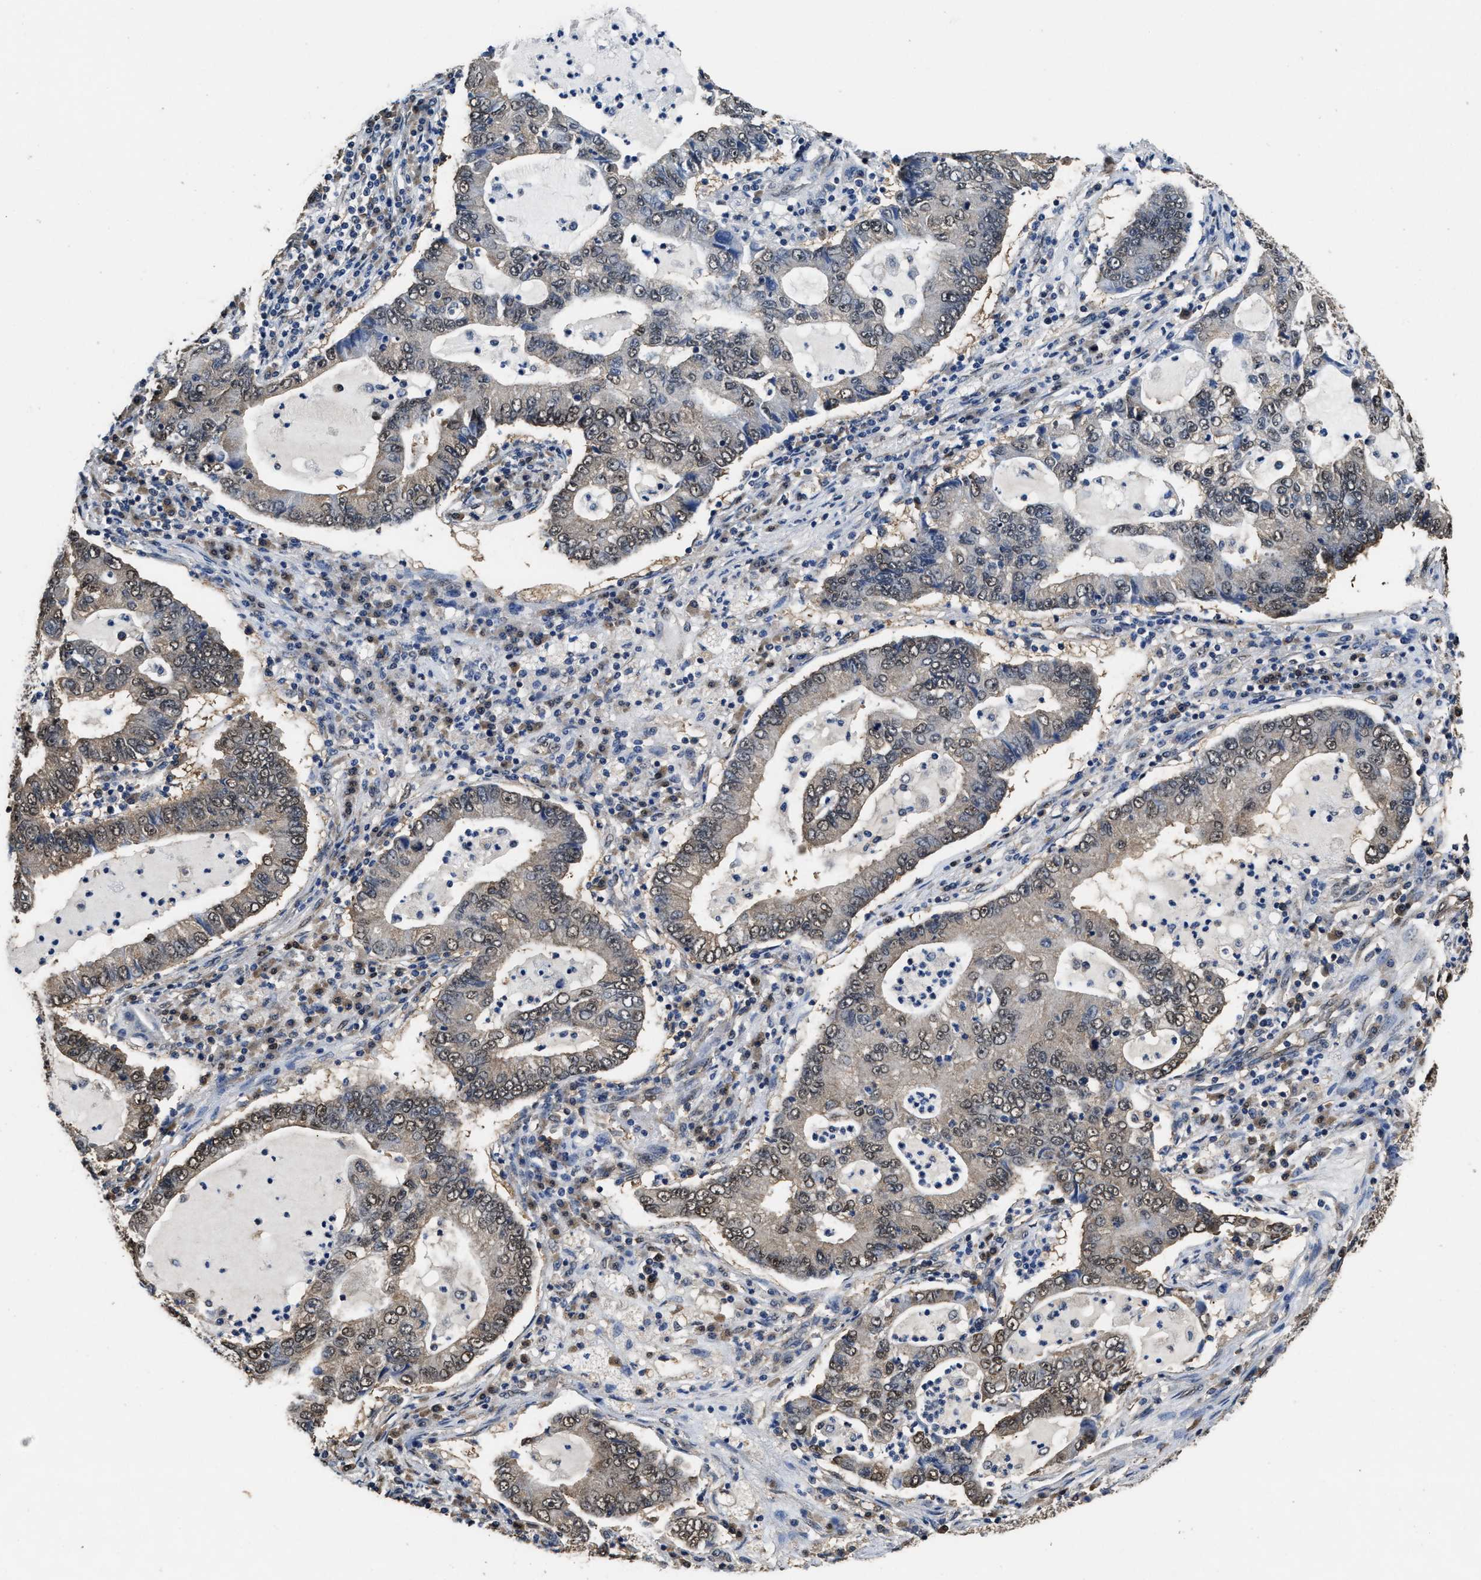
{"staining": {"intensity": "weak", "quantity": "25%-75%", "location": "cytoplasmic/membranous,nuclear"}, "tissue": "lung cancer", "cell_type": "Tumor cells", "image_type": "cancer", "snomed": [{"axis": "morphology", "description": "Adenocarcinoma, NOS"}, {"axis": "topography", "description": "Lung"}], "caption": "Immunohistochemistry (IHC) of human lung cancer exhibits low levels of weak cytoplasmic/membranous and nuclear staining in approximately 25%-75% of tumor cells.", "gene": "YWHAE", "patient": {"sex": "female", "age": 51}}